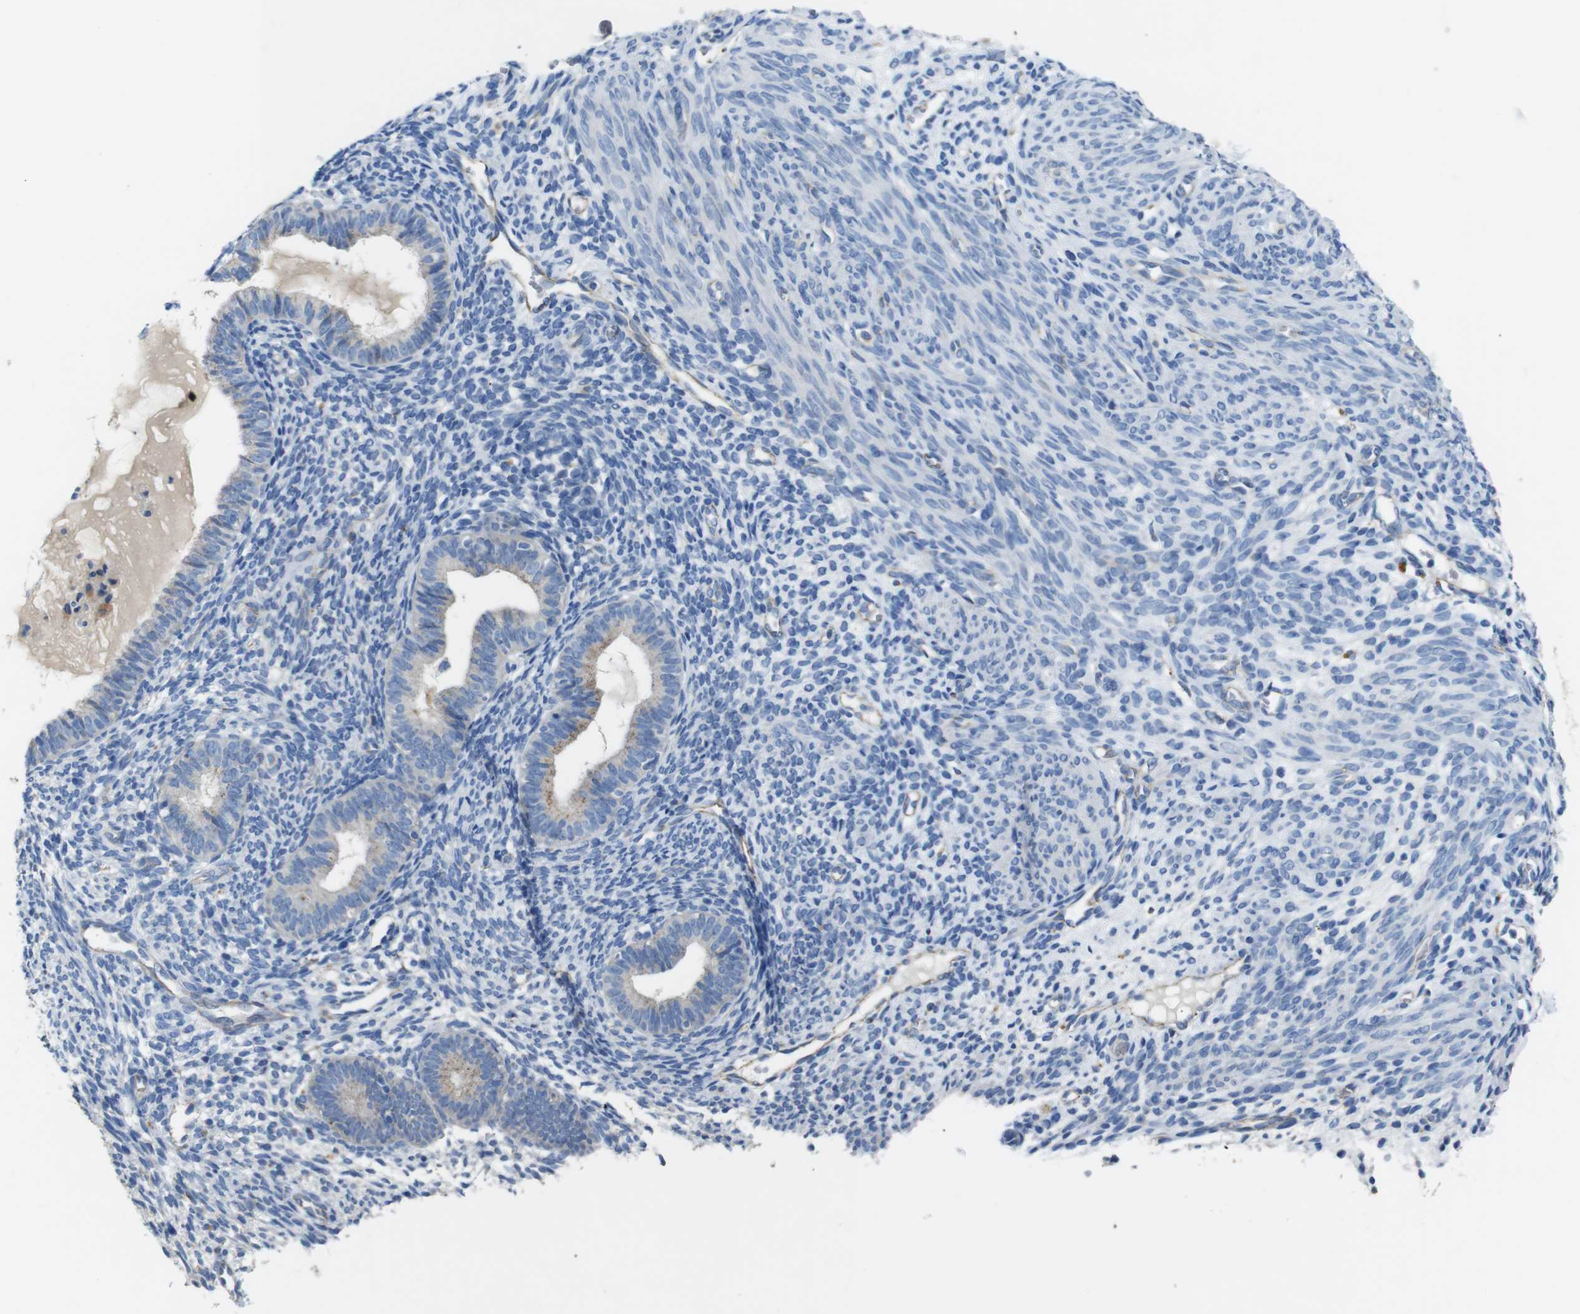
{"staining": {"intensity": "negative", "quantity": "none", "location": "none"}, "tissue": "endometrium", "cell_type": "Cells in endometrial stroma", "image_type": "normal", "snomed": [{"axis": "morphology", "description": "Normal tissue, NOS"}, {"axis": "morphology", "description": "Adenocarcinoma, NOS"}, {"axis": "topography", "description": "Endometrium"}, {"axis": "topography", "description": "Ovary"}], "caption": "IHC of normal endometrium exhibits no positivity in cells in endometrial stroma. (Brightfield microscopy of DAB IHC at high magnification).", "gene": "NHLRC3", "patient": {"sex": "female", "age": 68}}